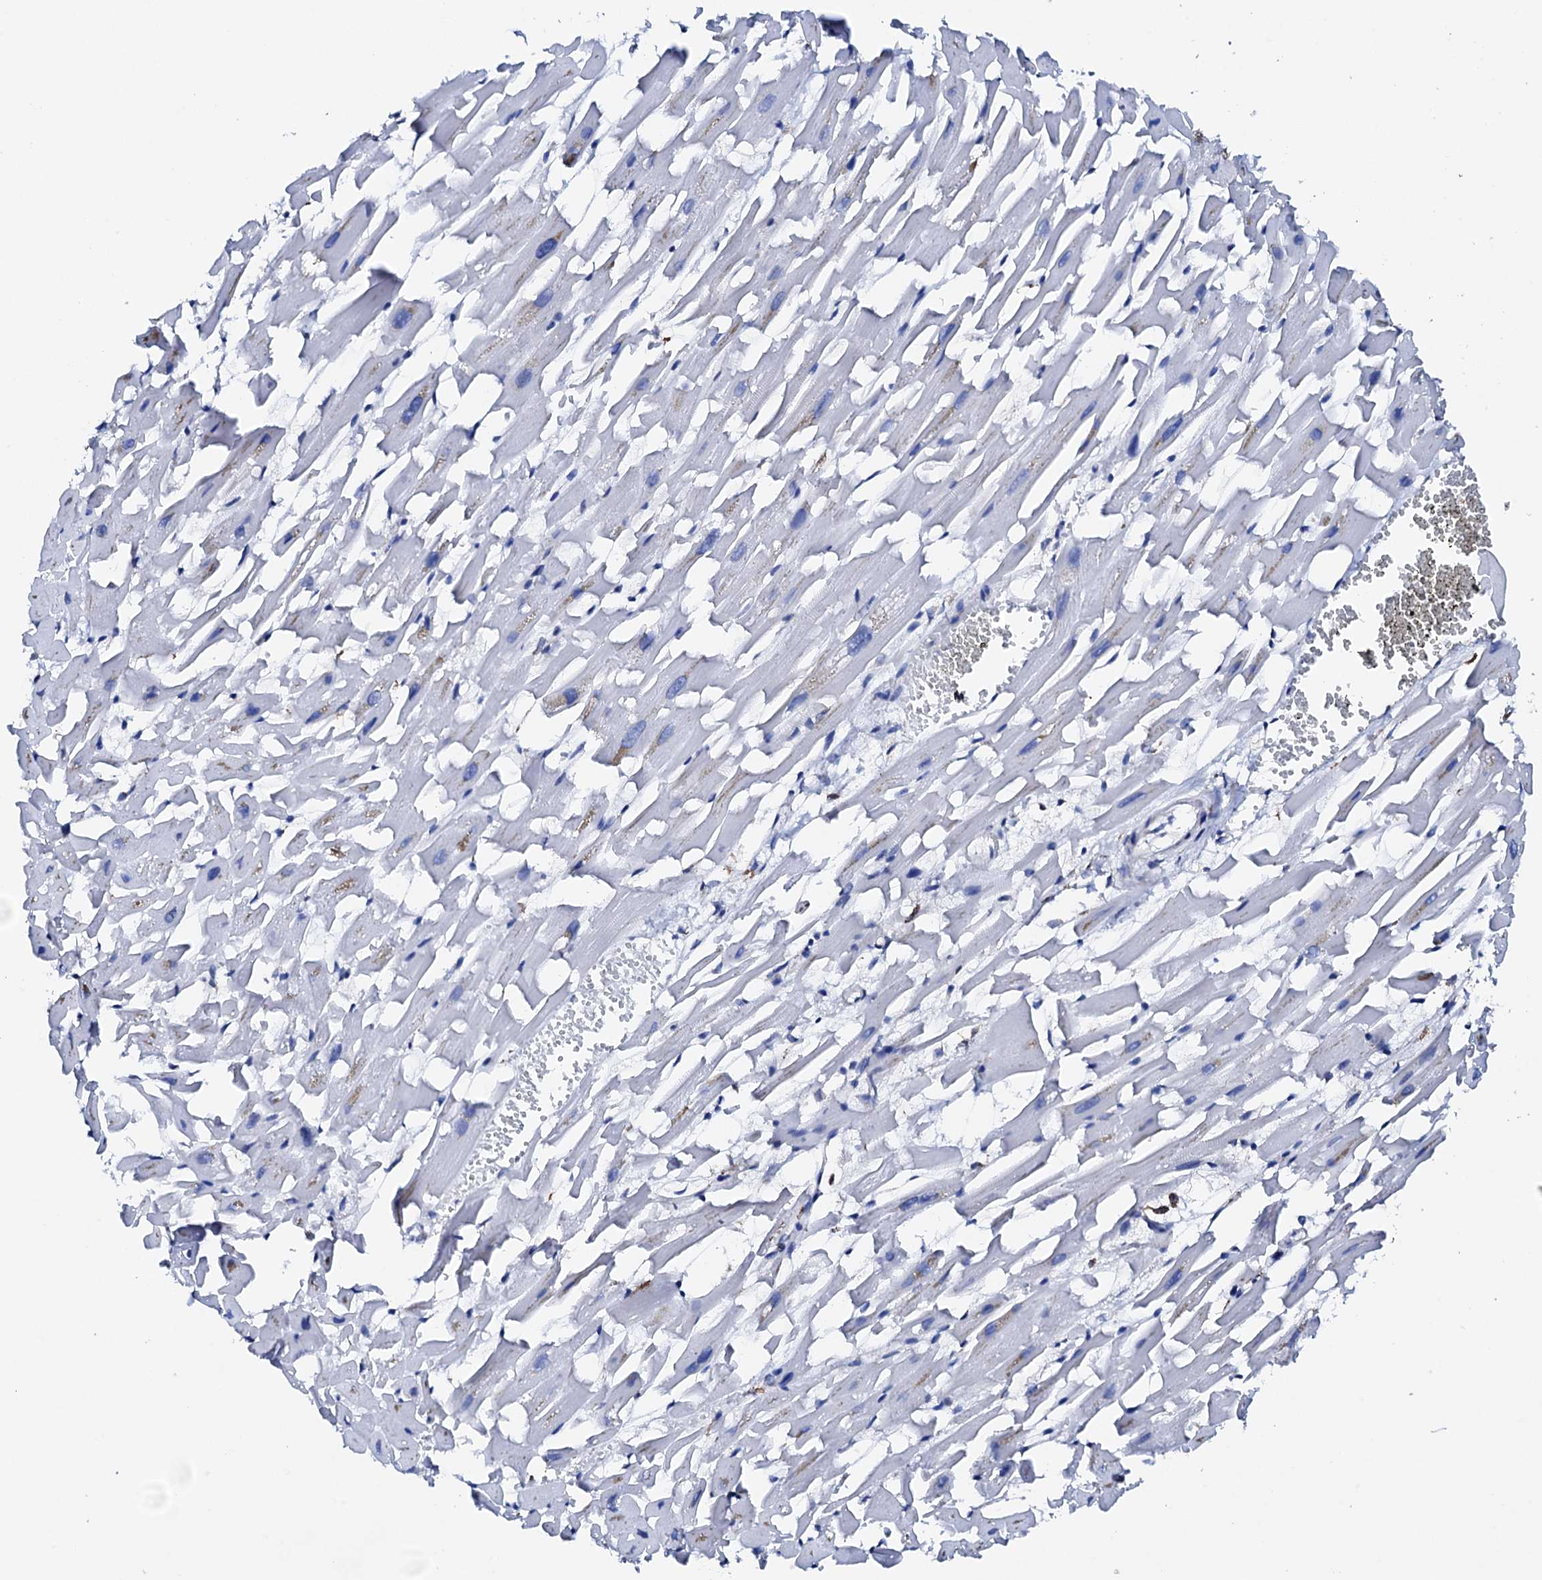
{"staining": {"intensity": "negative", "quantity": "none", "location": "none"}, "tissue": "heart muscle", "cell_type": "Cardiomyocytes", "image_type": "normal", "snomed": [{"axis": "morphology", "description": "Normal tissue, NOS"}, {"axis": "topography", "description": "Heart"}], "caption": "An IHC photomicrograph of normal heart muscle is shown. There is no staining in cardiomyocytes of heart muscle. The staining is performed using DAB brown chromogen with nuclei counter-stained in using hematoxylin.", "gene": "AMDHD1", "patient": {"sex": "female", "age": 64}}